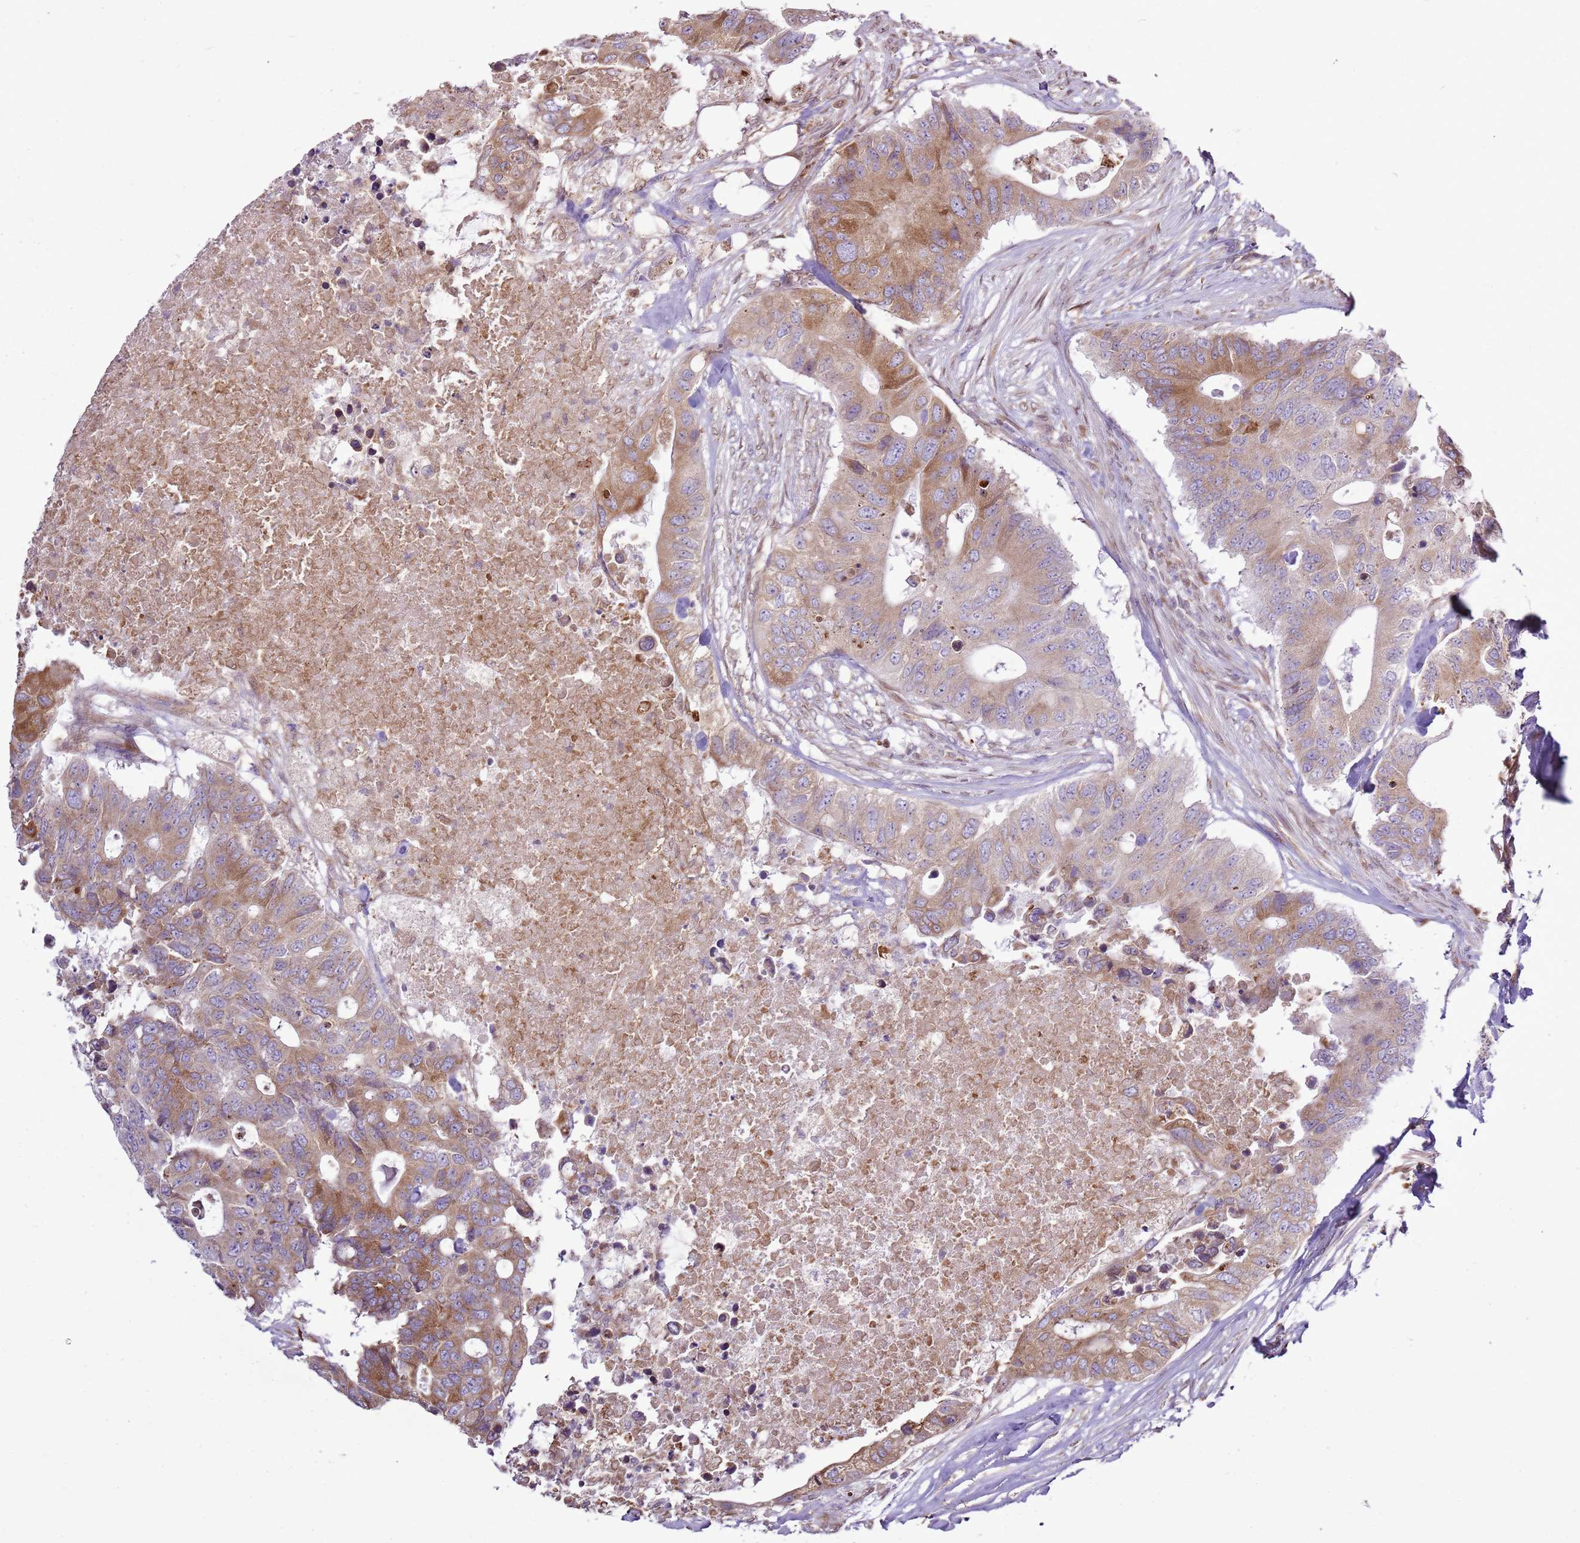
{"staining": {"intensity": "moderate", "quantity": "25%-75%", "location": "cytoplasmic/membranous"}, "tissue": "colorectal cancer", "cell_type": "Tumor cells", "image_type": "cancer", "snomed": [{"axis": "morphology", "description": "Adenocarcinoma, NOS"}, {"axis": "topography", "description": "Colon"}], "caption": "The photomicrograph demonstrates a brown stain indicating the presence of a protein in the cytoplasmic/membranous of tumor cells in colorectal adenocarcinoma. (DAB (3,3'-diaminobenzidine) IHC with brightfield microscopy, high magnification).", "gene": "TMED10", "patient": {"sex": "male", "age": 71}}